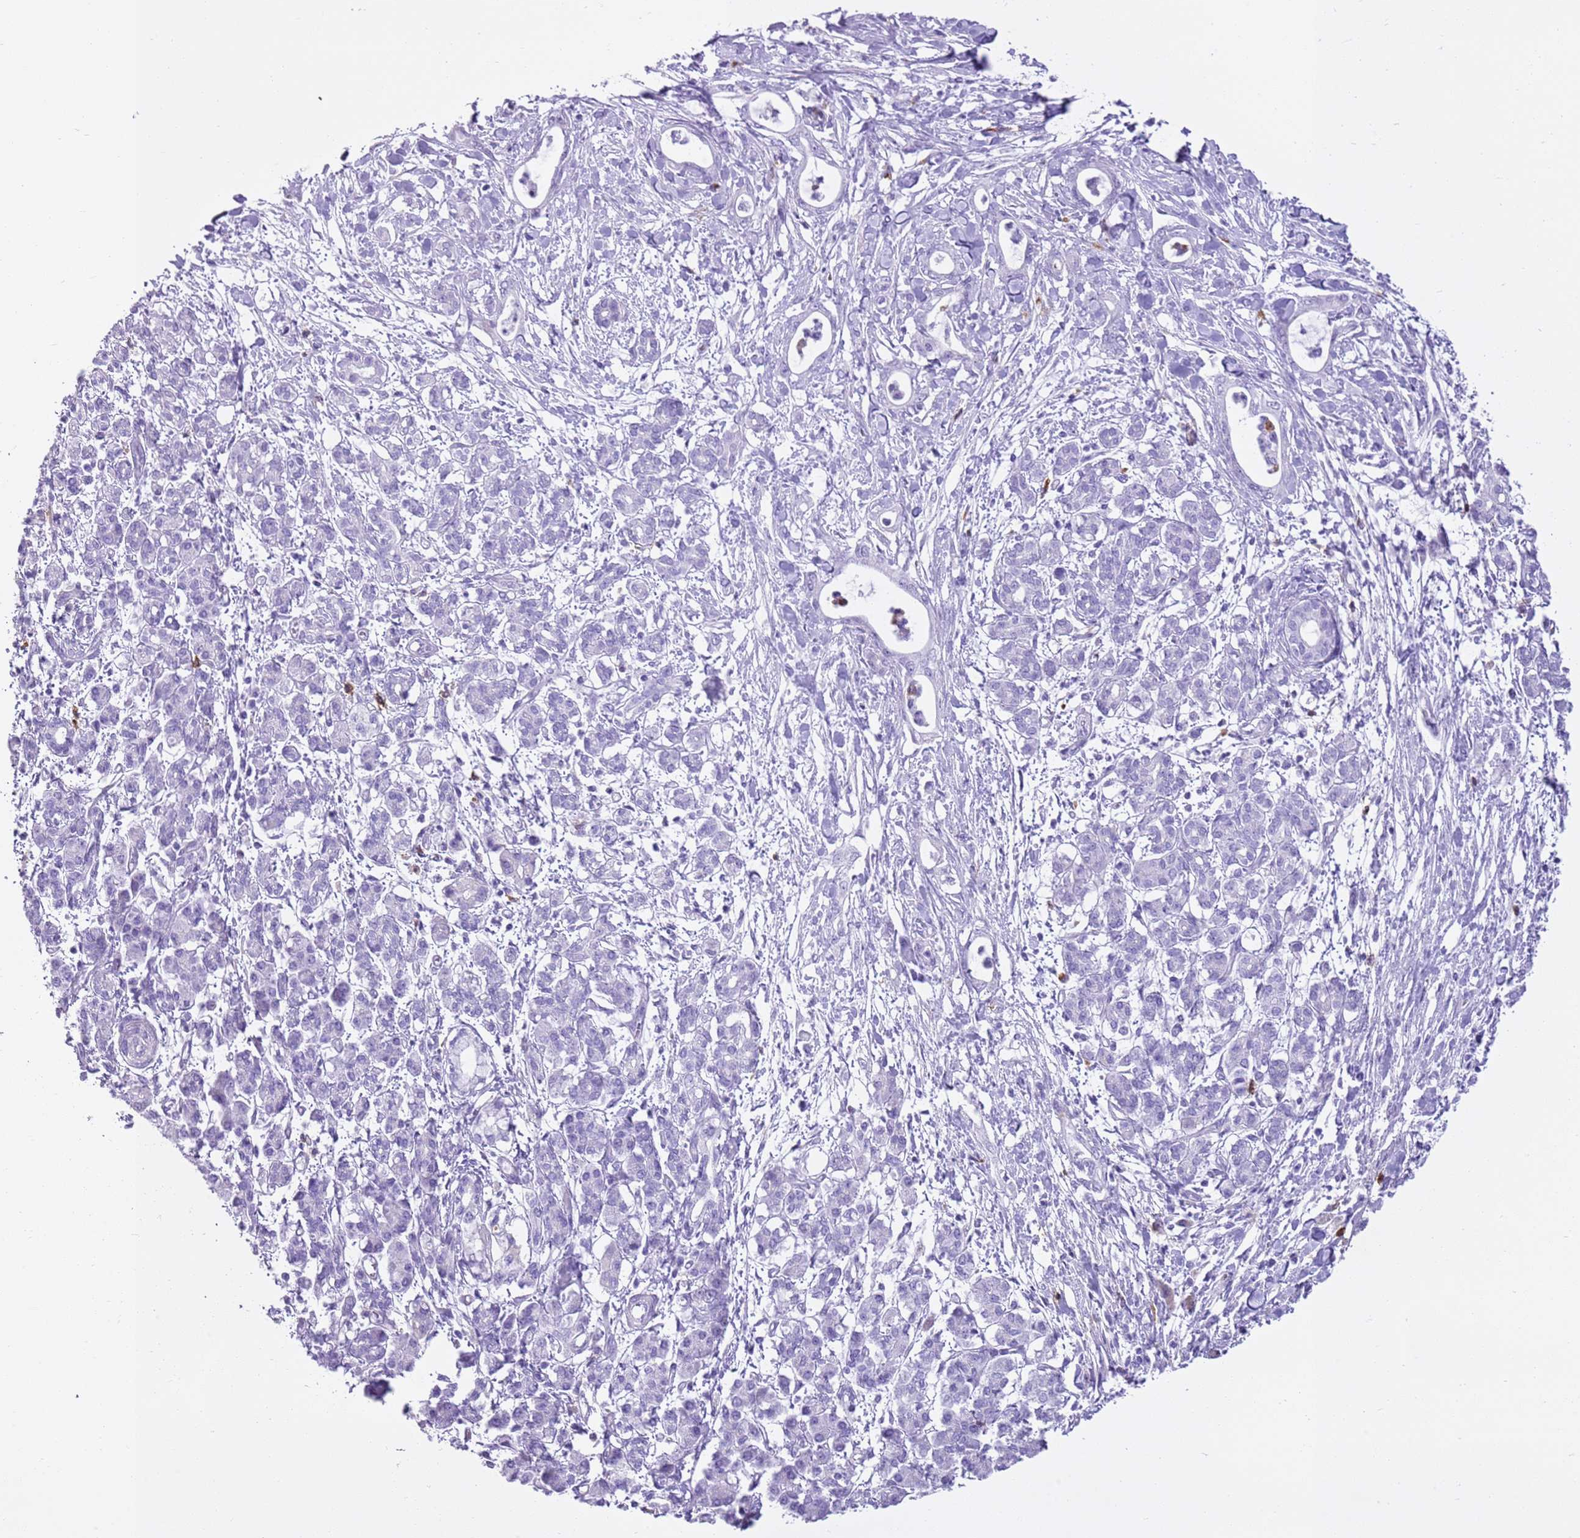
{"staining": {"intensity": "negative", "quantity": "none", "location": "none"}, "tissue": "pancreatic cancer", "cell_type": "Tumor cells", "image_type": "cancer", "snomed": [{"axis": "morphology", "description": "Adenocarcinoma, NOS"}, {"axis": "topography", "description": "Pancreas"}], "caption": "Adenocarcinoma (pancreatic) stained for a protein using immunohistochemistry (IHC) exhibits no positivity tumor cells.", "gene": "CD177", "patient": {"sex": "female", "age": 55}}